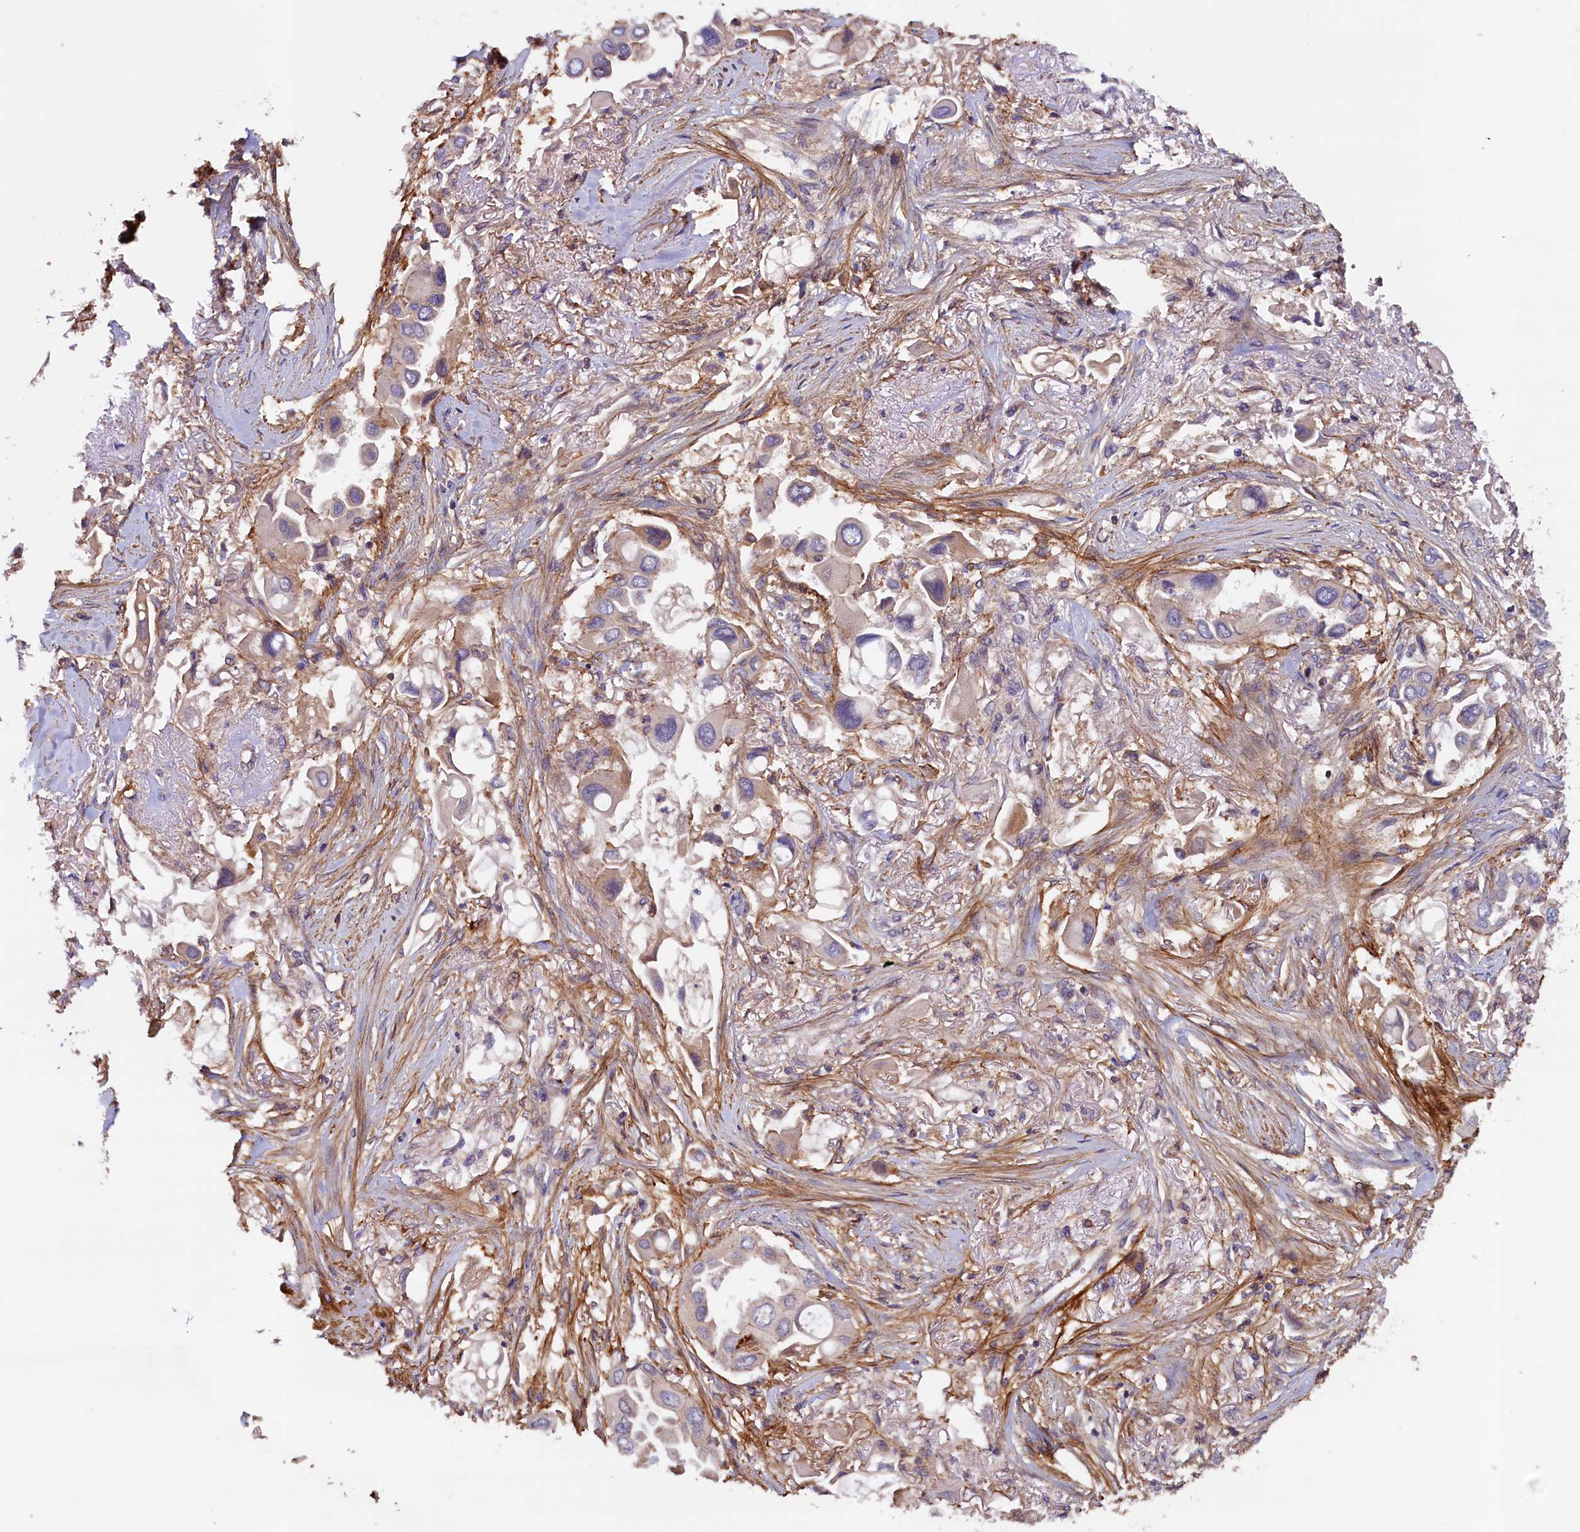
{"staining": {"intensity": "negative", "quantity": "none", "location": "none"}, "tissue": "lung cancer", "cell_type": "Tumor cells", "image_type": "cancer", "snomed": [{"axis": "morphology", "description": "Adenocarcinoma, NOS"}, {"axis": "topography", "description": "Lung"}], "caption": "An immunohistochemistry (IHC) histopathology image of lung adenocarcinoma is shown. There is no staining in tumor cells of lung adenocarcinoma.", "gene": "DUOXA1", "patient": {"sex": "female", "age": 76}}